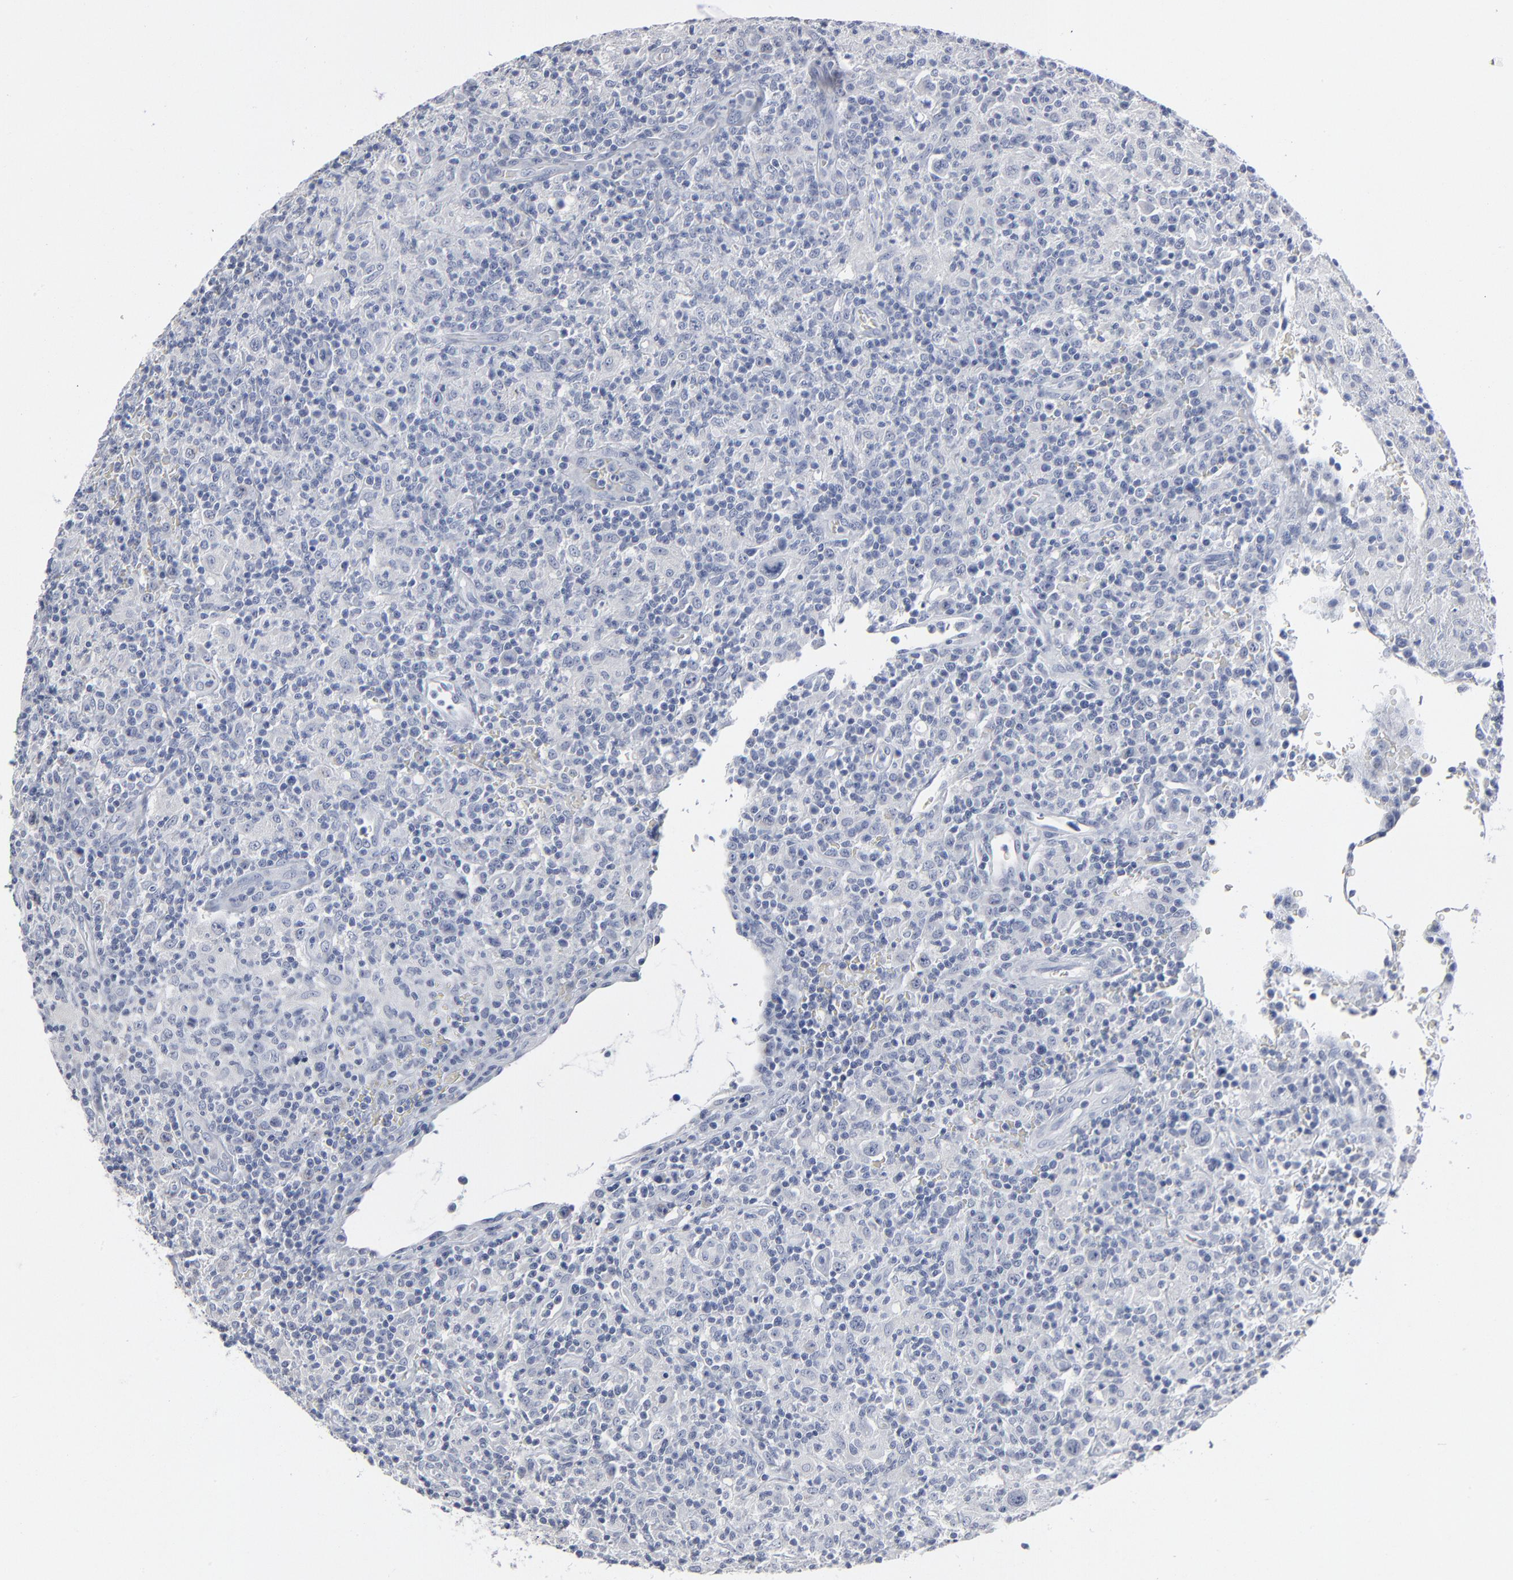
{"staining": {"intensity": "negative", "quantity": "none", "location": "none"}, "tissue": "lymphoma", "cell_type": "Tumor cells", "image_type": "cancer", "snomed": [{"axis": "morphology", "description": "Hodgkin's disease, NOS"}, {"axis": "topography", "description": "Lymph node"}], "caption": "DAB (3,3'-diaminobenzidine) immunohistochemical staining of Hodgkin's disease displays no significant staining in tumor cells. The staining is performed using DAB brown chromogen with nuclei counter-stained in using hematoxylin.", "gene": "PAGE1", "patient": {"sex": "male", "age": 65}}